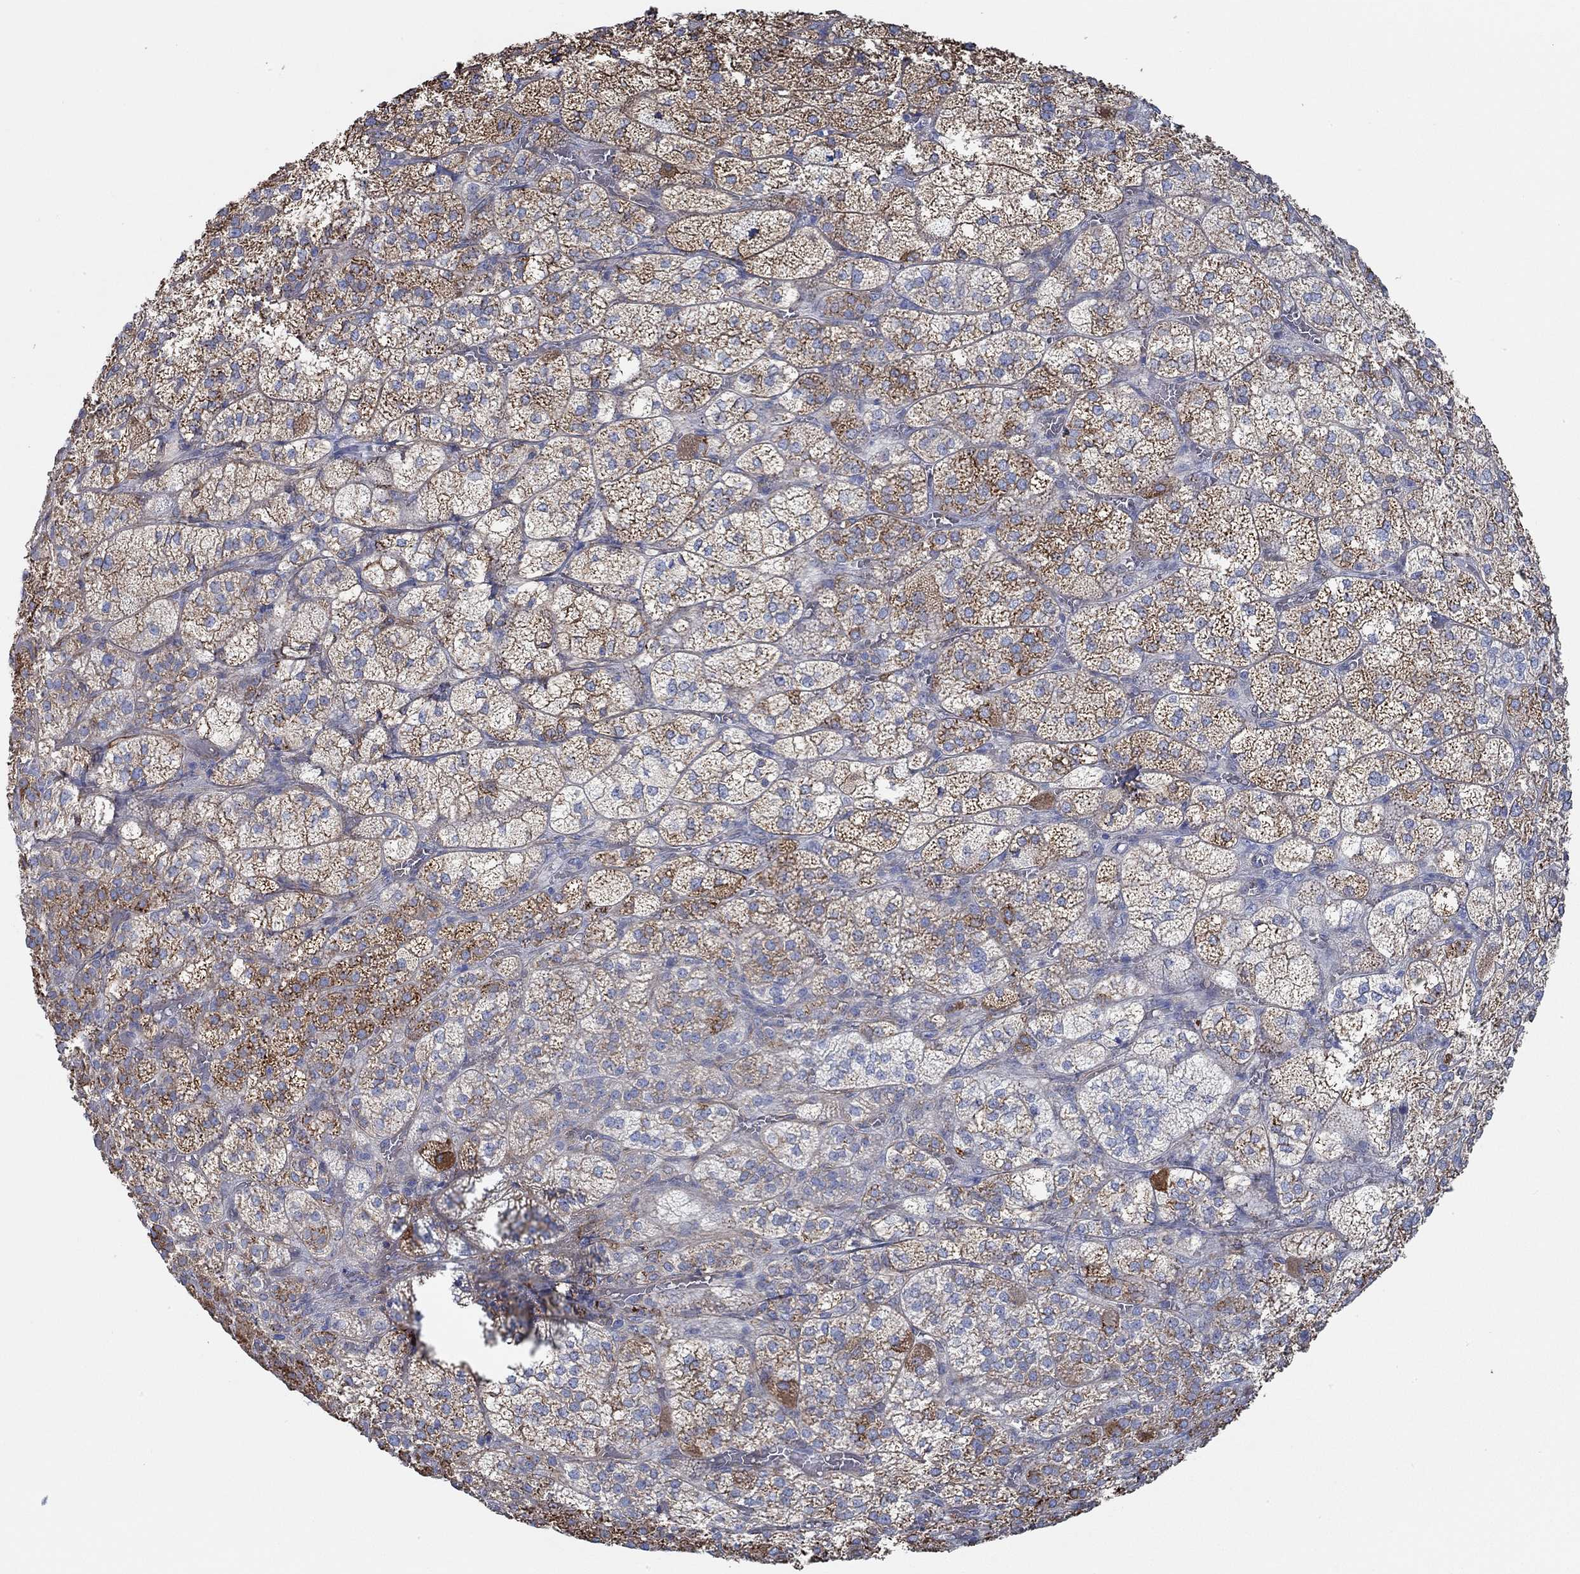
{"staining": {"intensity": "strong", "quantity": "25%-75%", "location": "cytoplasmic/membranous"}, "tissue": "adrenal gland", "cell_type": "Glandular cells", "image_type": "normal", "snomed": [{"axis": "morphology", "description": "Normal tissue, NOS"}, {"axis": "topography", "description": "Adrenal gland"}], "caption": "Protein expression analysis of normal adrenal gland demonstrates strong cytoplasmic/membranous expression in about 25%-75% of glandular cells. The staining was performed using DAB, with brown indicating positive protein expression. Nuclei are stained blue with hematoxylin.", "gene": "STC2", "patient": {"sex": "female", "age": 60}}